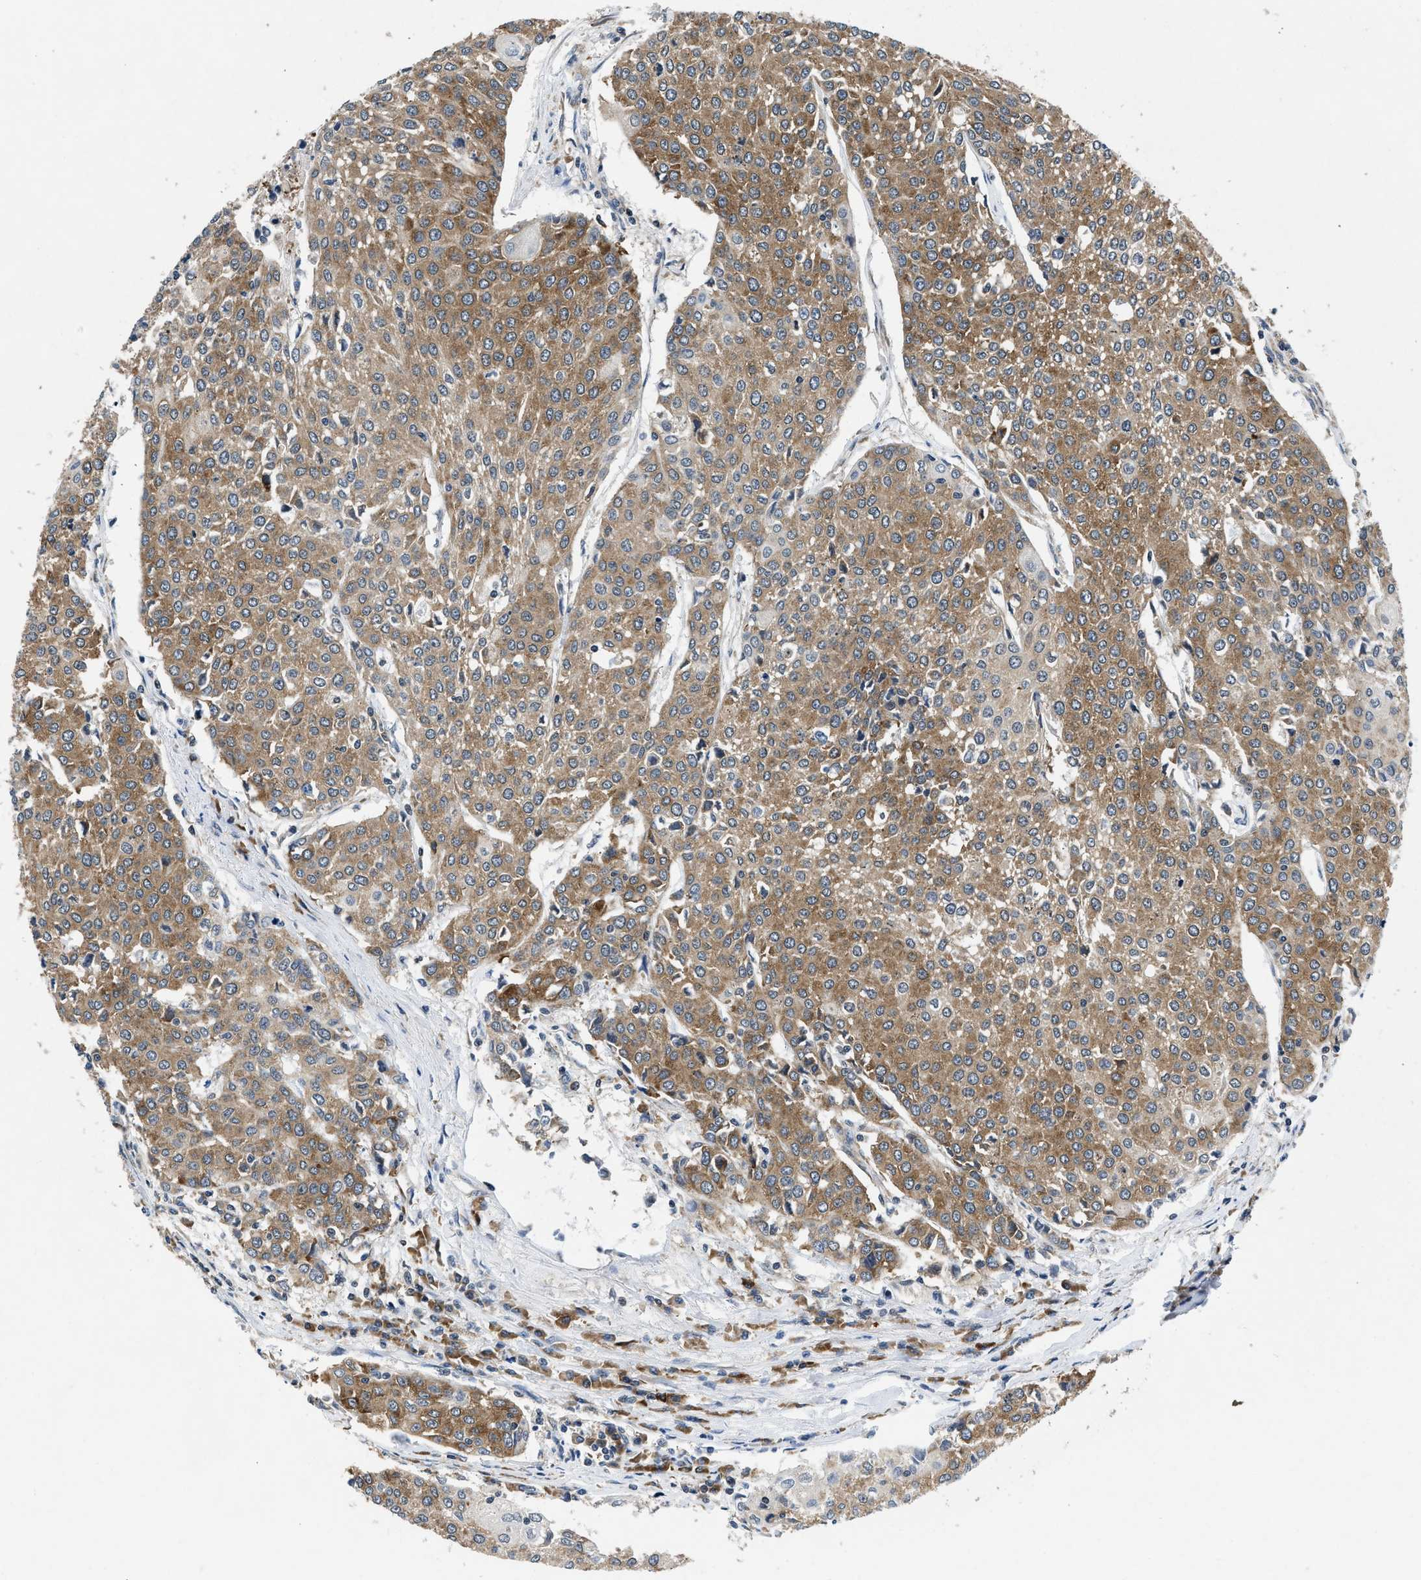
{"staining": {"intensity": "moderate", "quantity": ">75%", "location": "cytoplasmic/membranous"}, "tissue": "urothelial cancer", "cell_type": "Tumor cells", "image_type": "cancer", "snomed": [{"axis": "morphology", "description": "Urothelial carcinoma, High grade"}, {"axis": "topography", "description": "Urinary bladder"}], "caption": "Tumor cells display medium levels of moderate cytoplasmic/membranous positivity in about >75% of cells in urothelial cancer.", "gene": "PA2G4", "patient": {"sex": "female", "age": 85}}